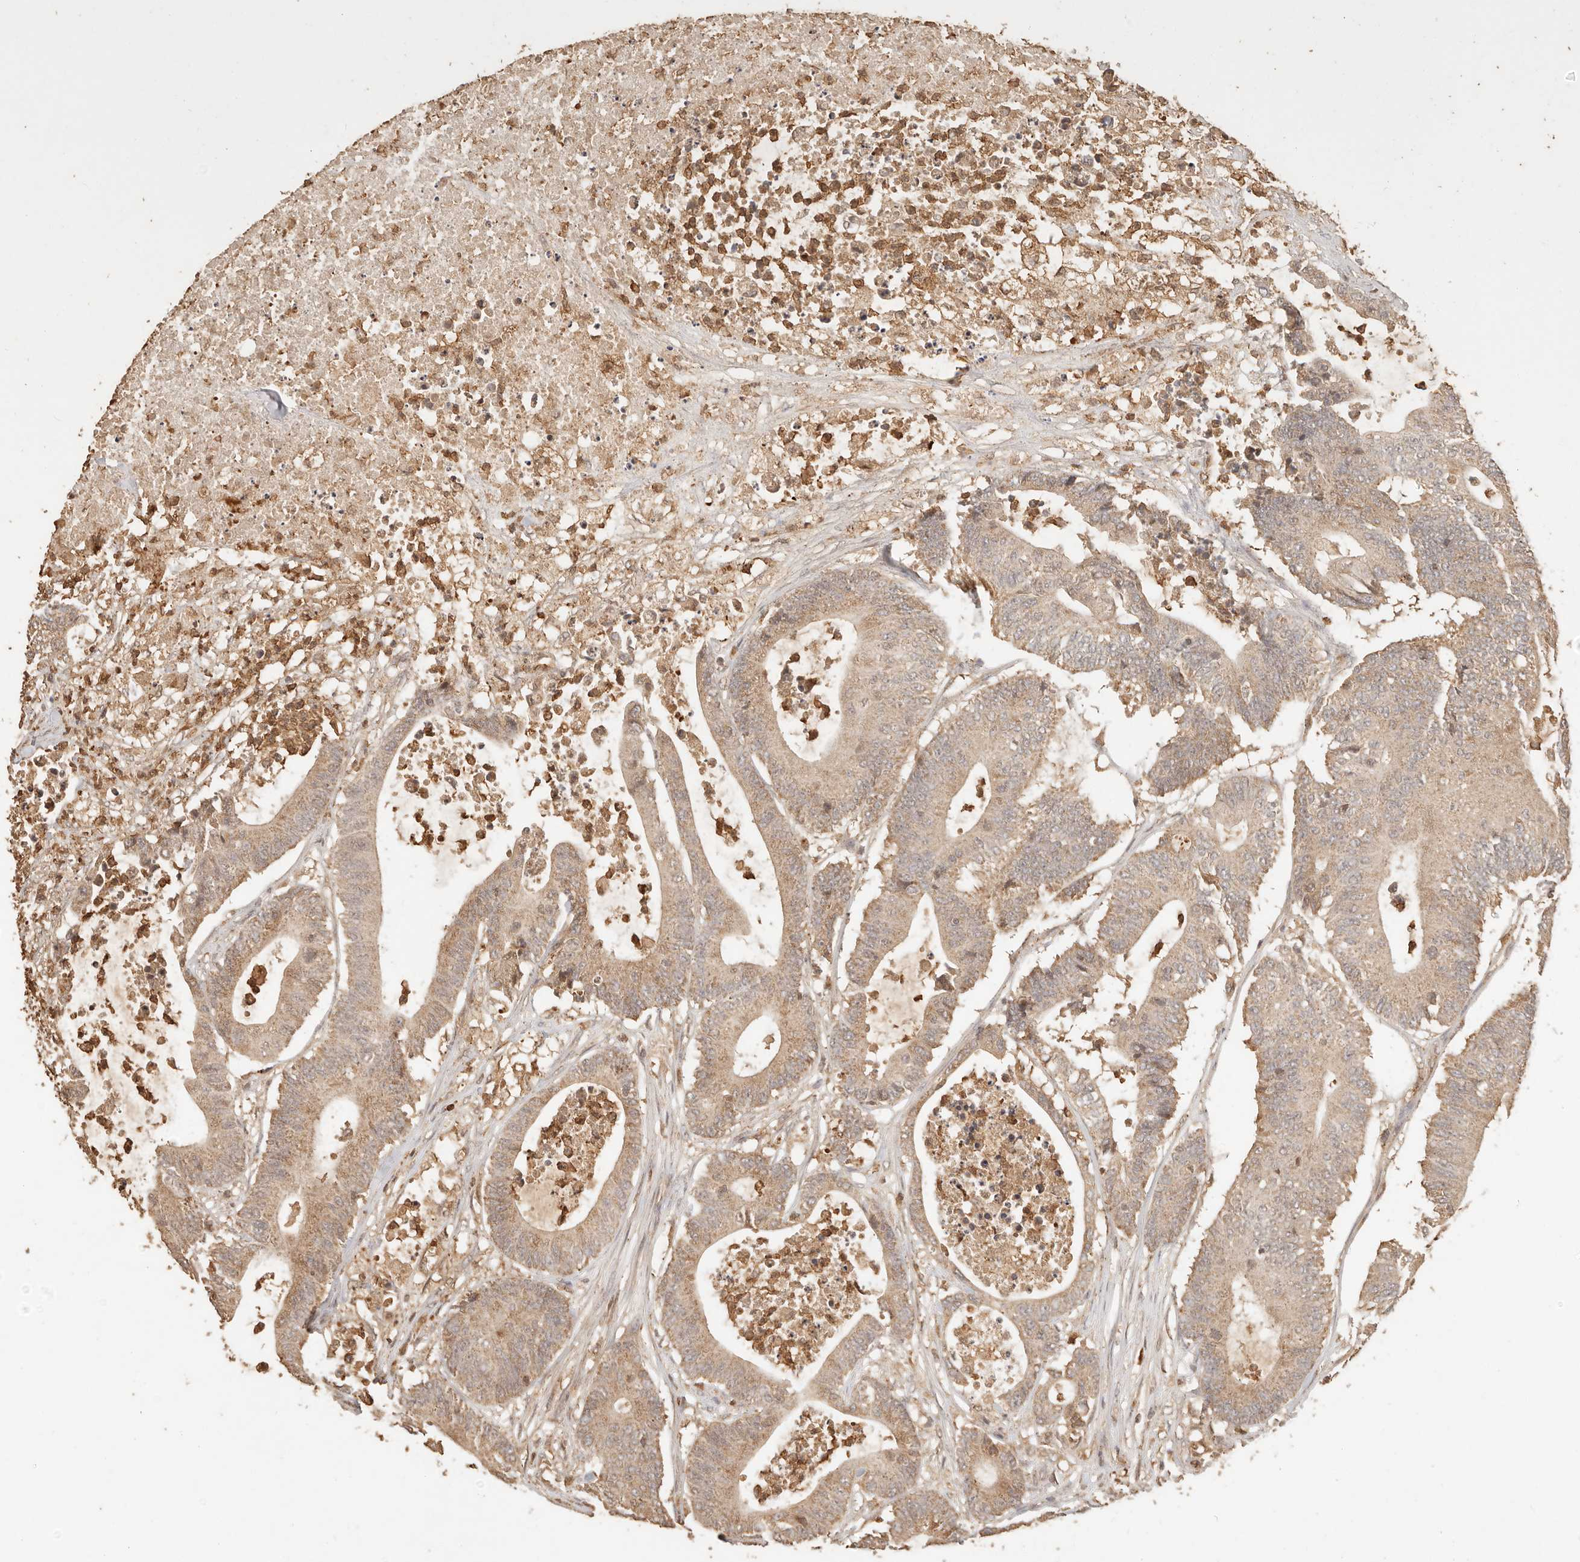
{"staining": {"intensity": "weak", "quantity": ">75%", "location": "cytoplasmic/membranous"}, "tissue": "colorectal cancer", "cell_type": "Tumor cells", "image_type": "cancer", "snomed": [{"axis": "morphology", "description": "Adenocarcinoma, NOS"}, {"axis": "topography", "description": "Colon"}], "caption": "Colorectal adenocarcinoma was stained to show a protein in brown. There is low levels of weak cytoplasmic/membranous expression in approximately >75% of tumor cells.", "gene": "INTS11", "patient": {"sex": "female", "age": 84}}